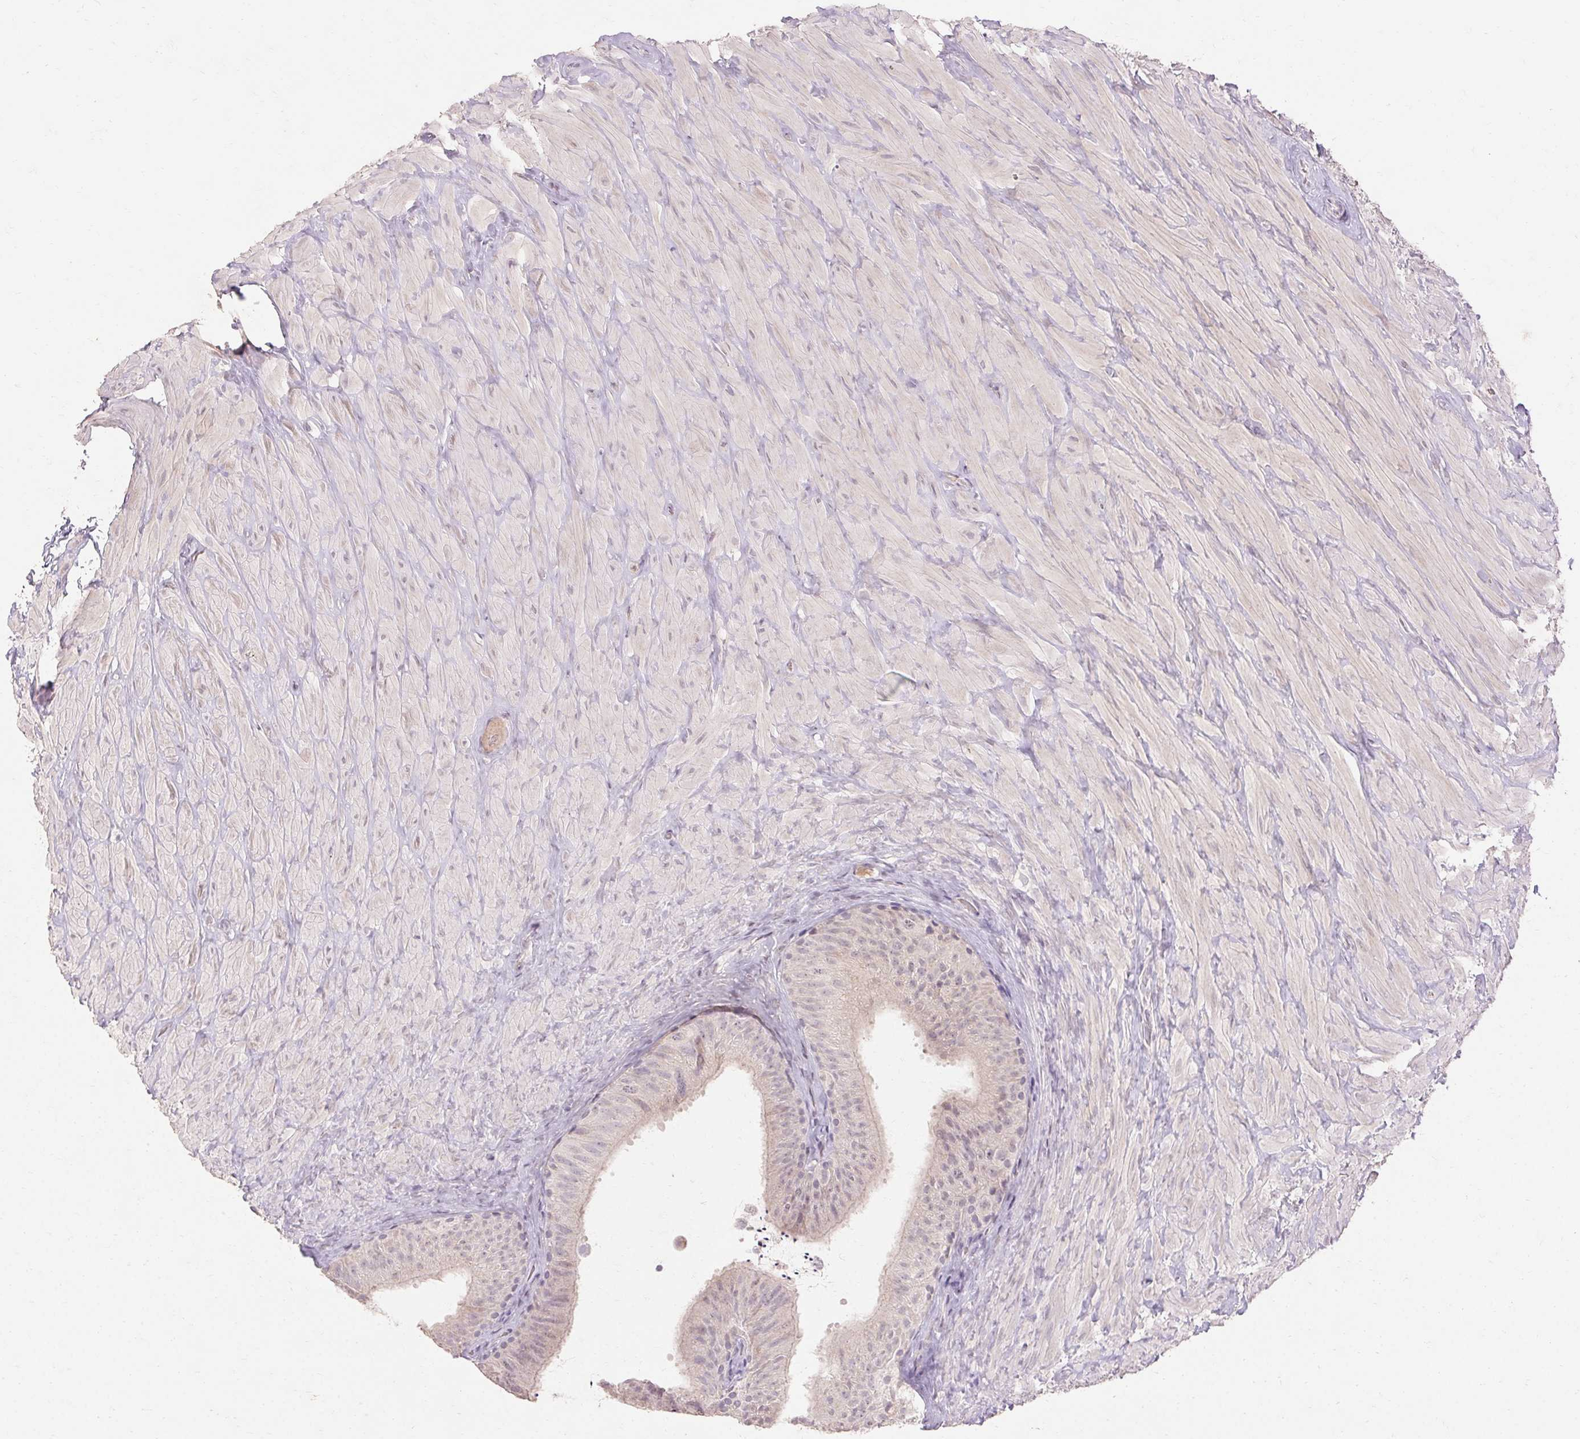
{"staining": {"intensity": "negative", "quantity": "none", "location": "none"}, "tissue": "epididymis", "cell_type": "Glandular cells", "image_type": "normal", "snomed": [{"axis": "morphology", "description": "Normal tissue, NOS"}, {"axis": "topography", "description": "Epididymis, spermatic cord, NOS"}, {"axis": "topography", "description": "Epididymis"}], "caption": "IHC of benign epididymis displays no staining in glandular cells. (Immunohistochemistry (ihc), brightfield microscopy, high magnification).", "gene": "SKP2", "patient": {"sex": "male", "age": 31}}